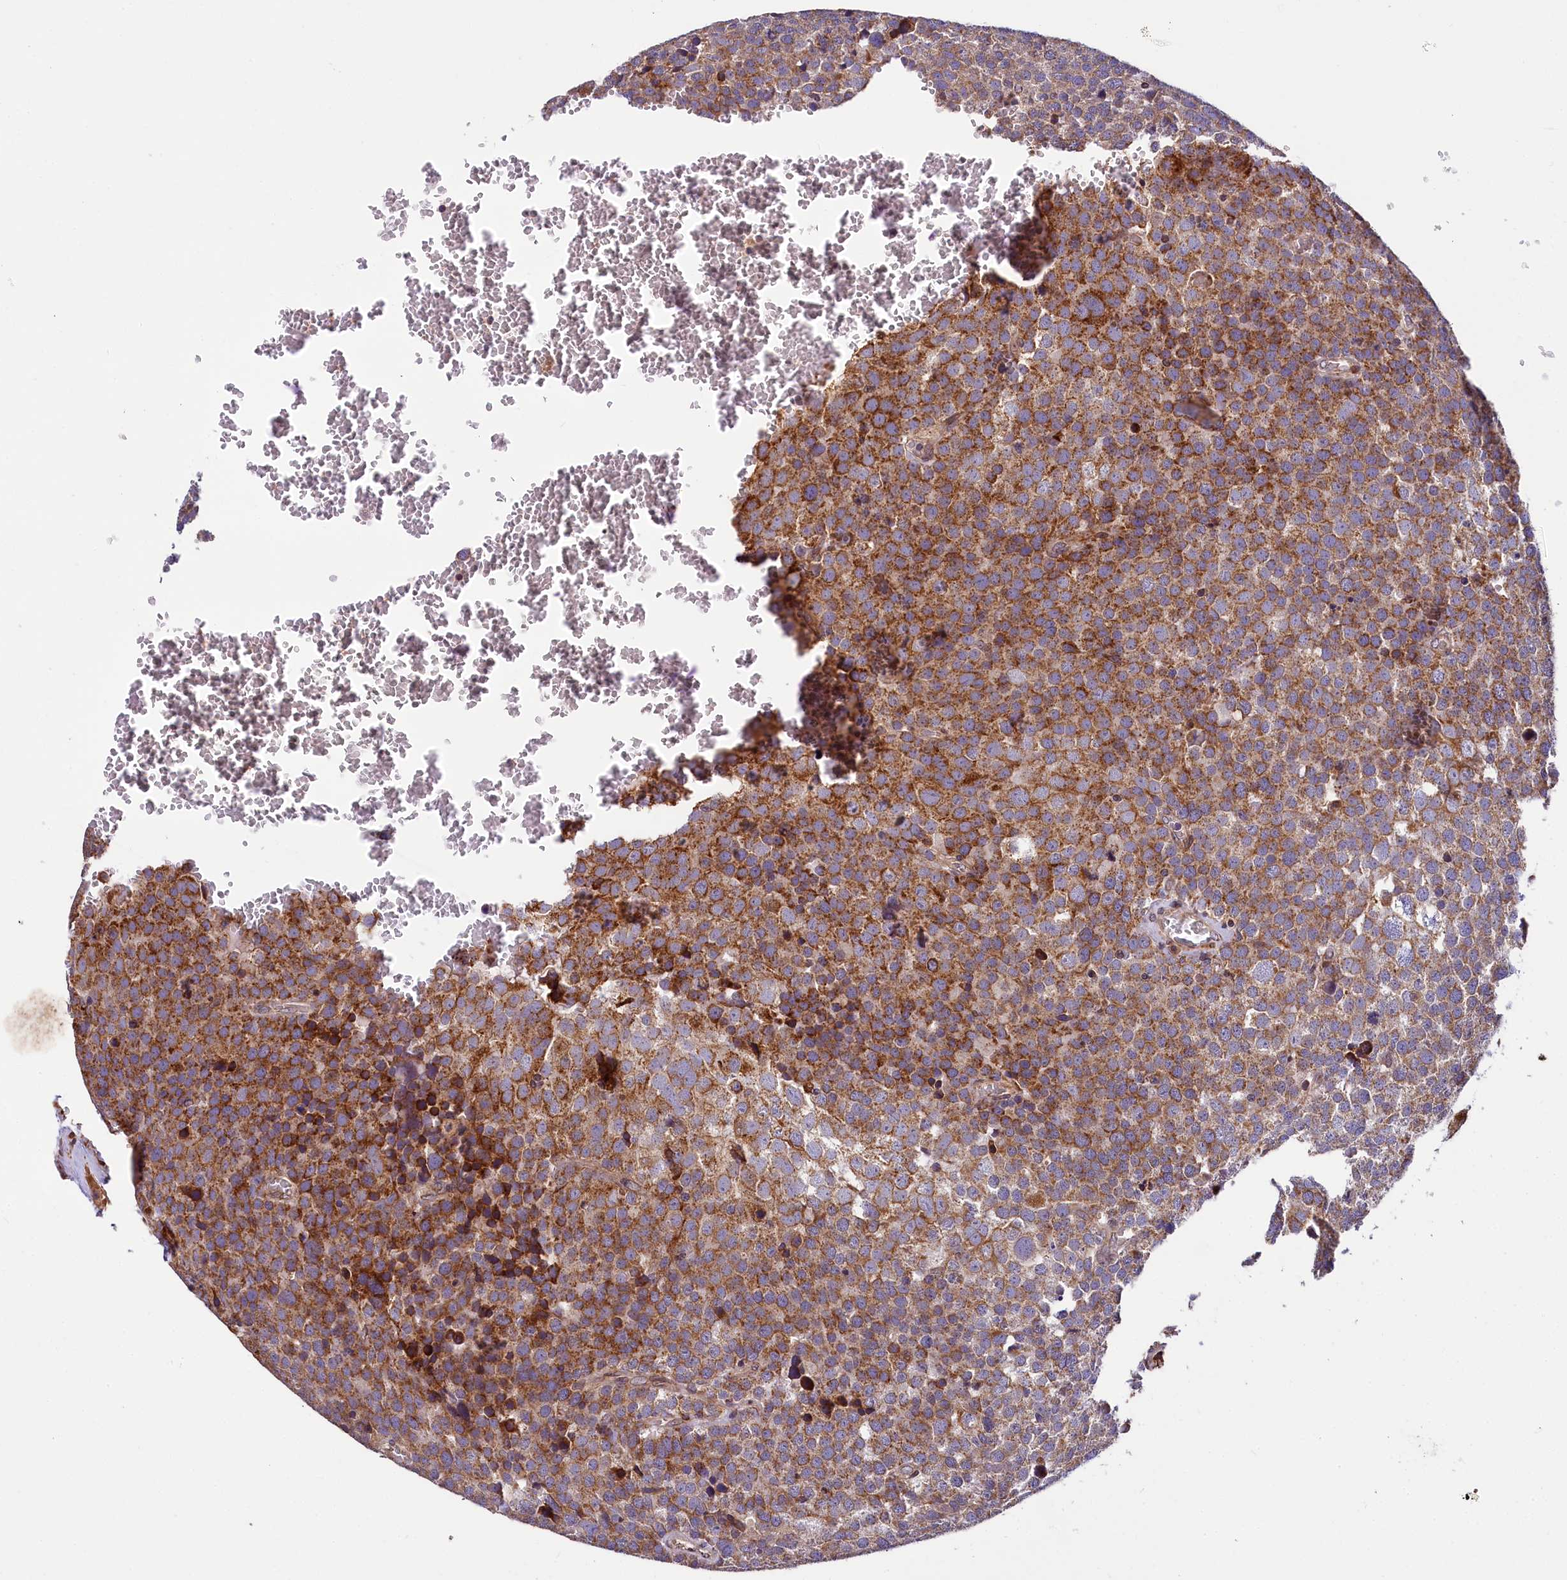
{"staining": {"intensity": "strong", "quantity": ">75%", "location": "cytoplasmic/membranous"}, "tissue": "testis cancer", "cell_type": "Tumor cells", "image_type": "cancer", "snomed": [{"axis": "morphology", "description": "Seminoma, NOS"}, {"axis": "topography", "description": "Testis"}], "caption": "IHC staining of testis cancer, which demonstrates high levels of strong cytoplasmic/membranous expression in about >75% of tumor cells indicating strong cytoplasmic/membranous protein positivity. The staining was performed using DAB (3,3'-diaminobenzidine) (brown) for protein detection and nuclei were counterstained in hematoxylin (blue).", "gene": "SUPV3L1", "patient": {"sex": "male", "age": 71}}